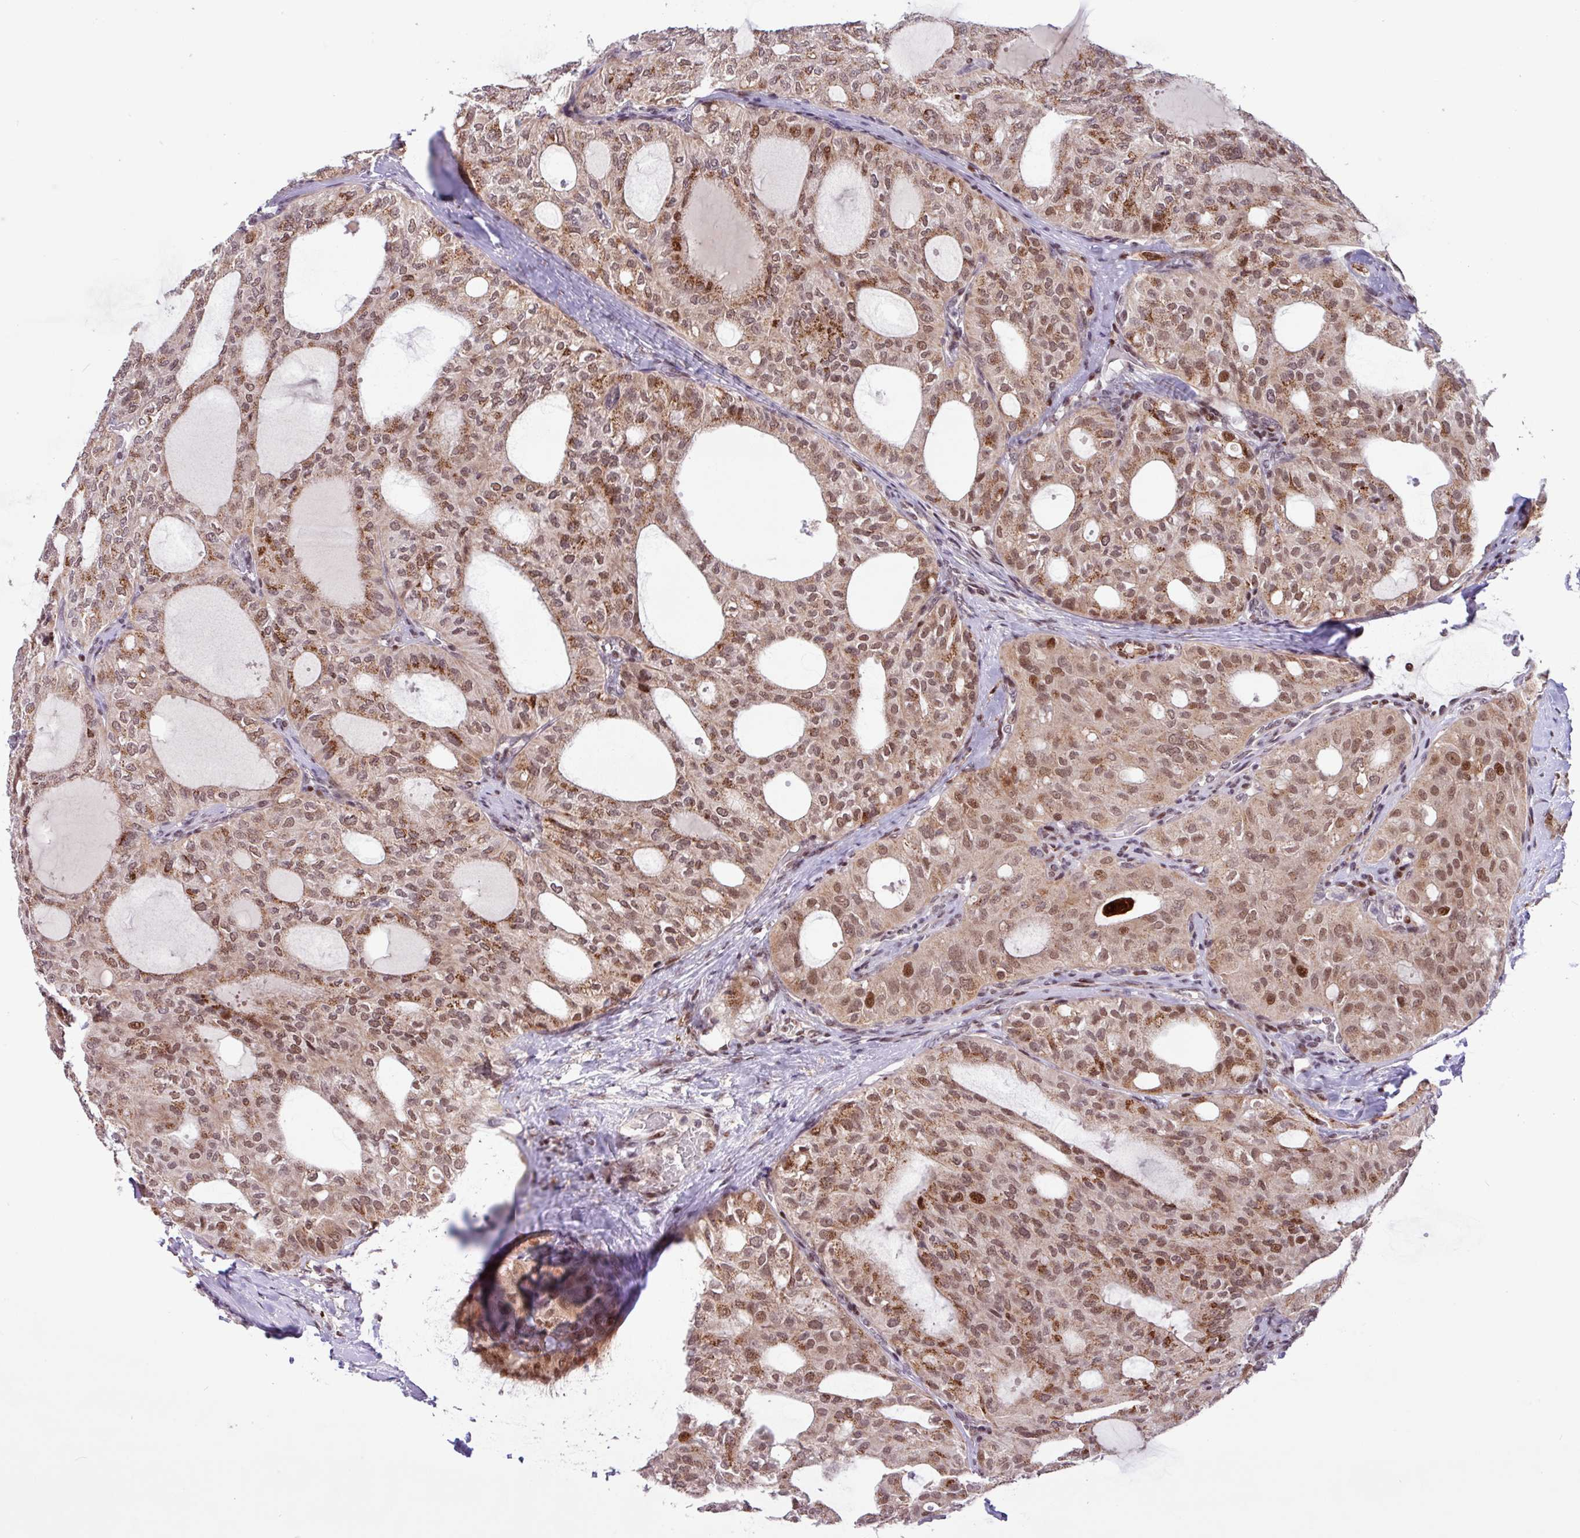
{"staining": {"intensity": "moderate", "quantity": ">75%", "location": "cytoplasmic/membranous,nuclear"}, "tissue": "thyroid cancer", "cell_type": "Tumor cells", "image_type": "cancer", "snomed": [{"axis": "morphology", "description": "Follicular adenoma carcinoma, NOS"}, {"axis": "topography", "description": "Thyroid gland"}], "caption": "Immunohistochemical staining of human thyroid cancer (follicular adenoma carcinoma) exhibits medium levels of moderate cytoplasmic/membranous and nuclear staining in about >75% of tumor cells. The staining was performed using DAB, with brown indicating positive protein expression. Nuclei are stained blue with hematoxylin.", "gene": "BRD3", "patient": {"sex": "male", "age": 75}}